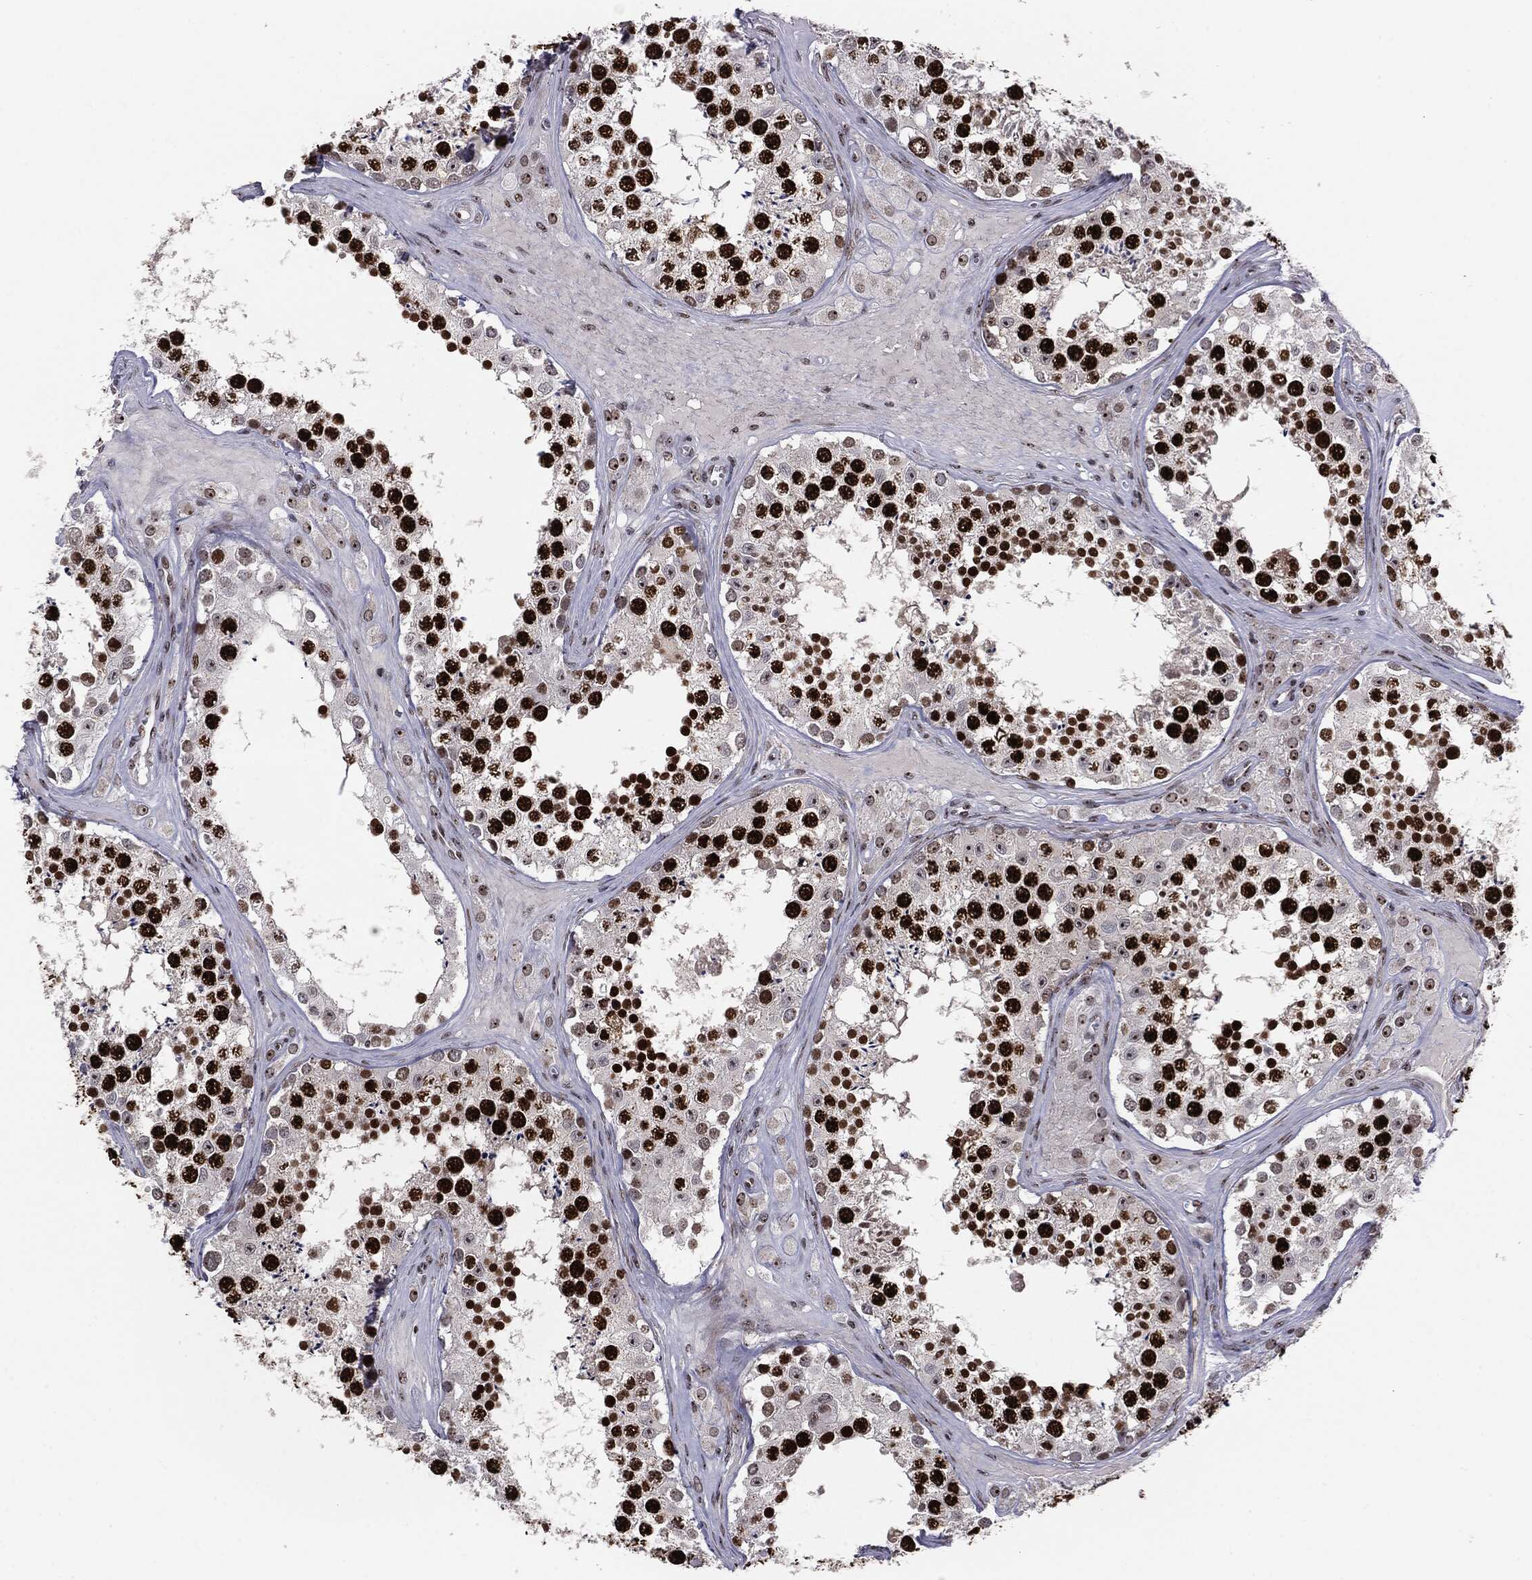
{"staining": {"intensity": "strong", "quantity": ">75%", "location": "nuclear"}, "tissue": "testis", "cell_type": "Cells in seminiferous ducts", "image_type": "normal", "snomed": [{"axis": "morphology", "description": "Normal tissue, NOS"}, {"axis": "topography", "description": "Testis"}], "caption": "Strong nuclear positivity is seen in approximately >75% of cells in seminiferous ducts in benign testis.", "gene": "MDC1", "patient": {"sex": "male", "age": 31}}